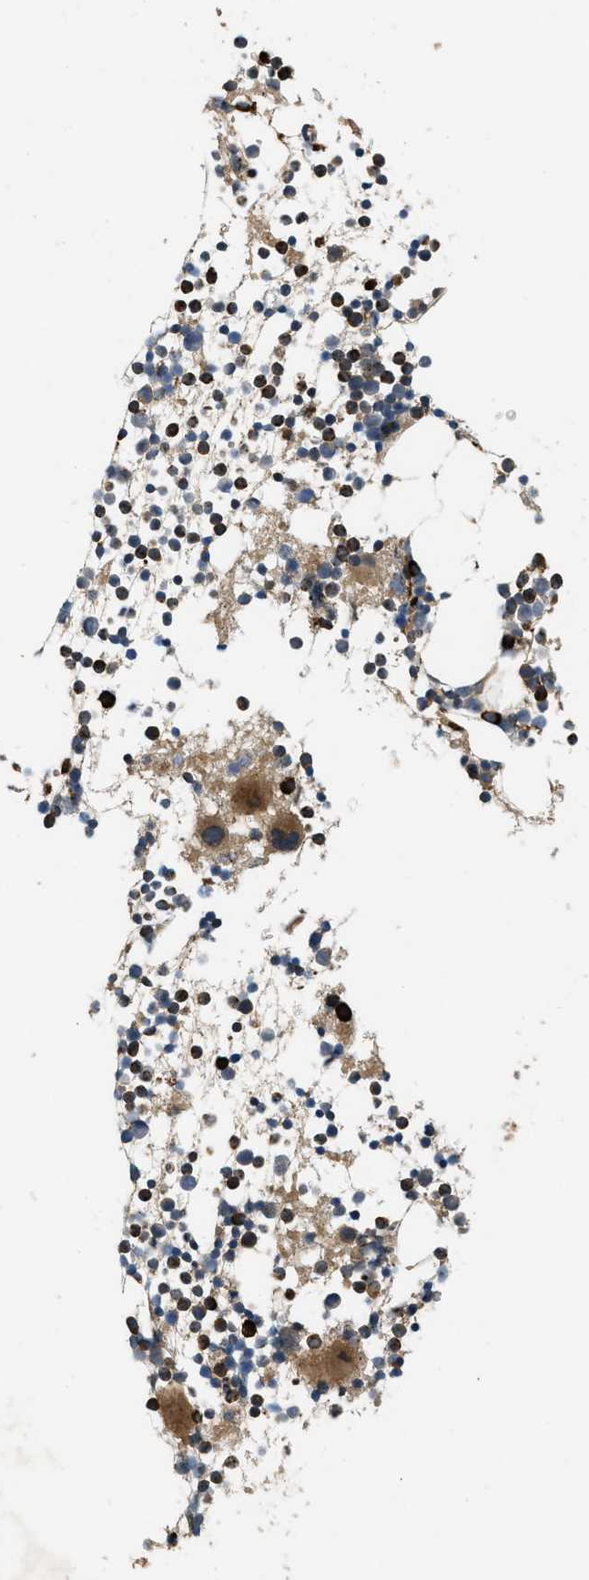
{"staining": {"intensity": "strong", "quantity": ">75%", "location": "cytoplasmic/membranous"}, "tissue": "bone marrow", "cell_type": "Hematopoietic cells", "image_type": "normal", "snomed": [{"axis": "morphology", "description": "Normal tissue, NOS"}, {"axis": "morphology", "description": "Inflammation, NOS"}, {"axis": "topography", "description": "Bone marrow"}], "caption": "A high-resolution photomicrograph shows immunohistochemistry staining of normal bone marrow, which exhibits strong cytoplasmic/membranous expression in about >75% of hematopoietic cells.", "gene": "PCDH18", "patient": {"sex": "female", "age": 29}}